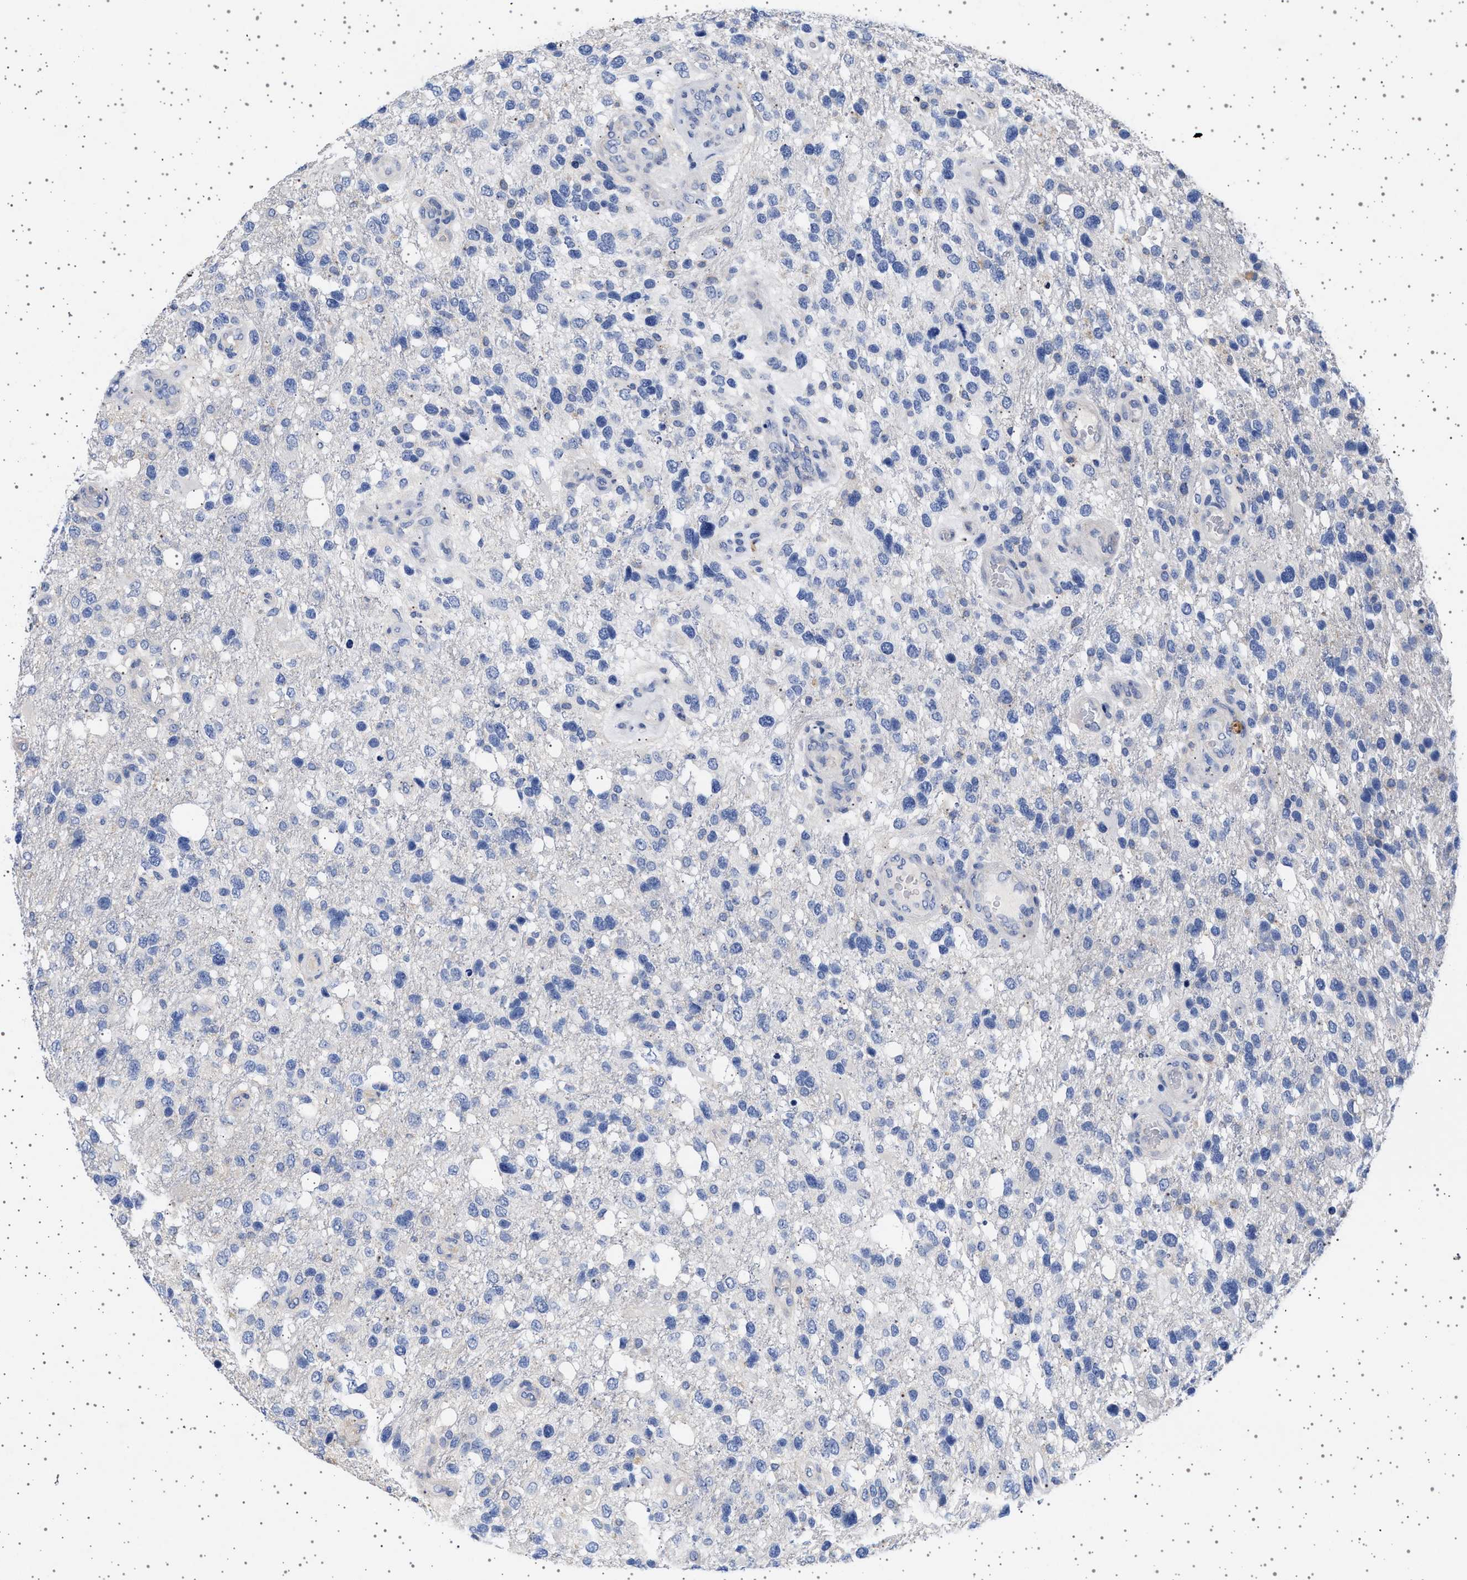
{"staining": {"intensity": "negative", "quantity": "none", "location": "none"}, "tissue": "glioma", "cell_type": "Tumor cells", "image_type": "cancer", "snomed": [{"axis": "morphology", "description": "Glioma, malignant, High grade"}, {"axis": "topography", "description": "Brain"}], "caption": "The immunohistochemistry (IHC) photomicrograph has no significant staining in tumor cells of glioma tissue.", "gene": "TRMT10B", "patient": {"sex": "female", "age": 58}}